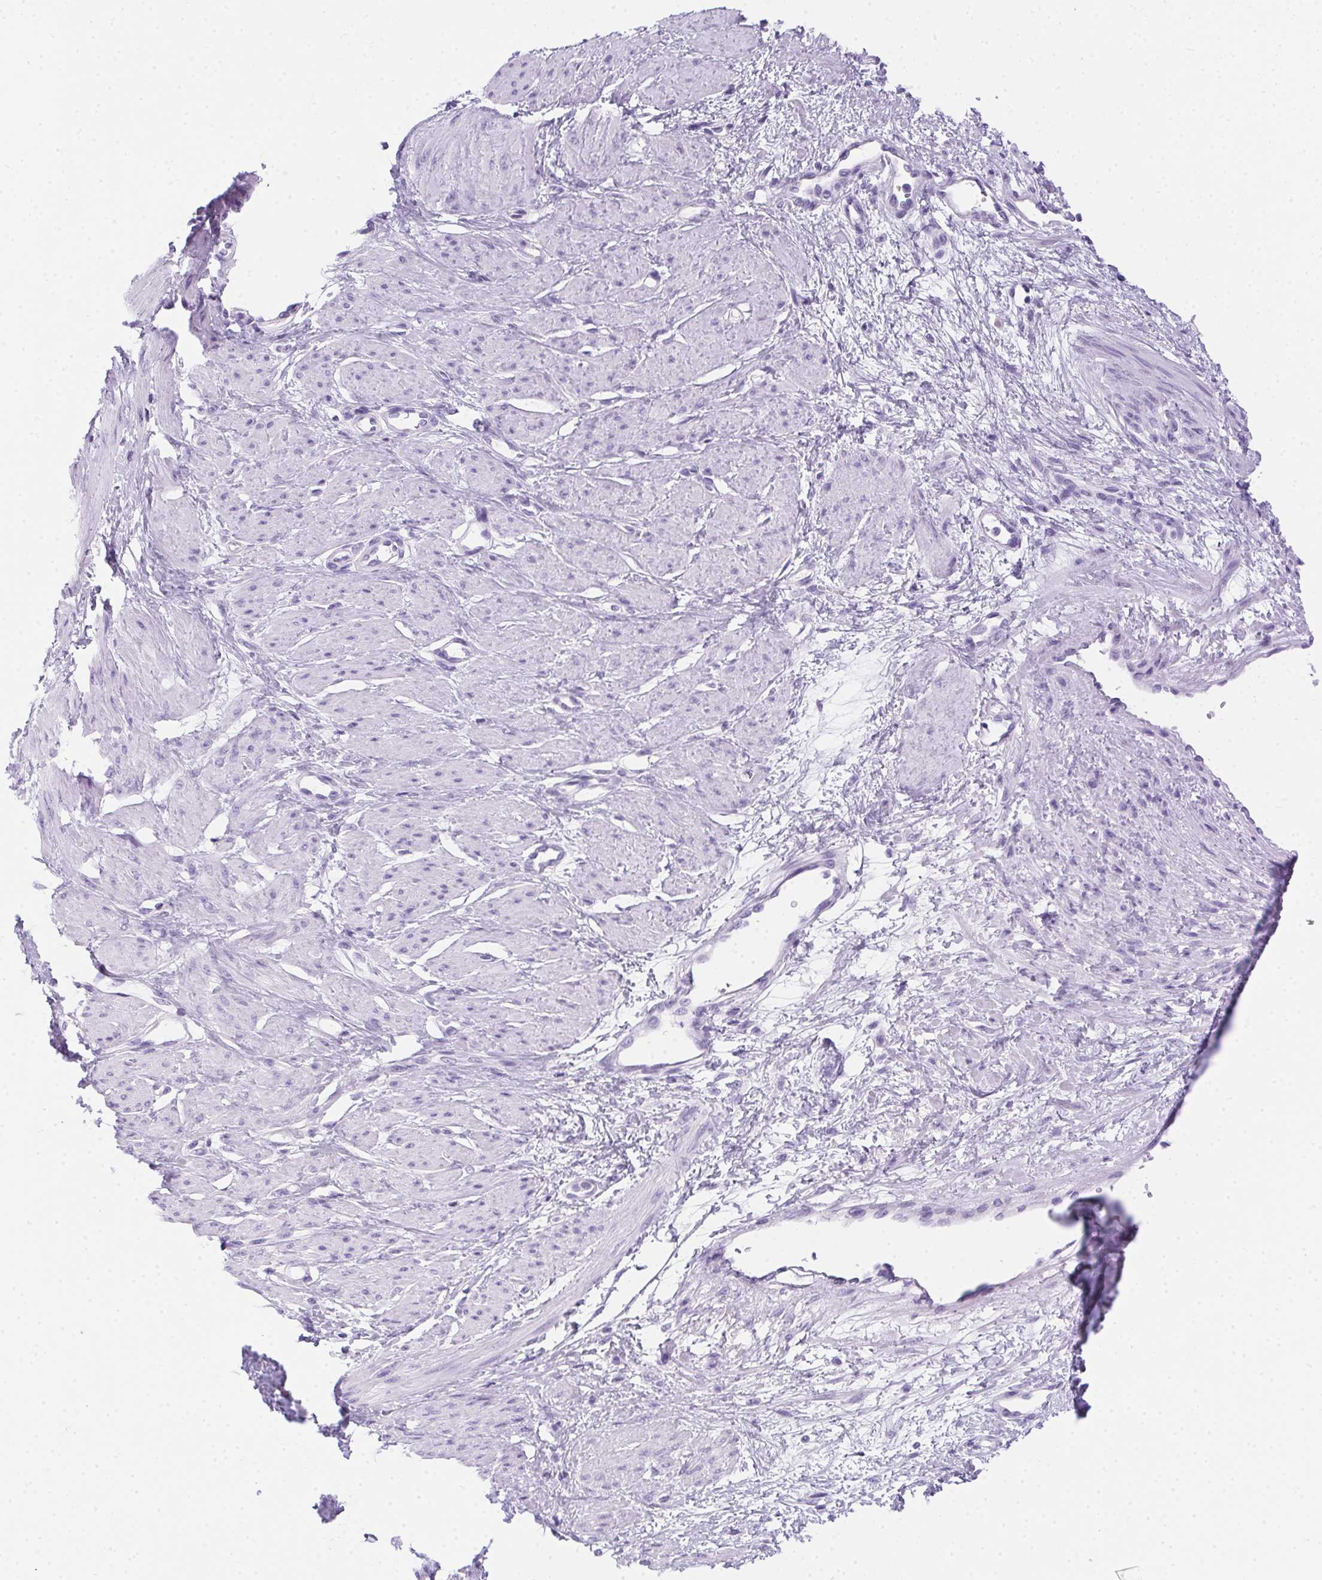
{"staining": {"intensity": "negative", "quantity": "none", "location": "none"}, "tissue": "smooth muscle", "cell_type": "Smooth muscle cells", "image_type": "normal", "snomed": [{"axis": "morphology", "description": "Normal tissue, NOS"}, {"axis": "topography", "description": "Smooth muscle"}, {"axis": "topography", "description": "Uterus"}], "caption": "Immunohistochemical staining of unremarkable human smooth muscle displays no significant positivity in smooth muscle cells.", "gene": "SPACA5B", "patient": {"sex": "female", "age": 39}}